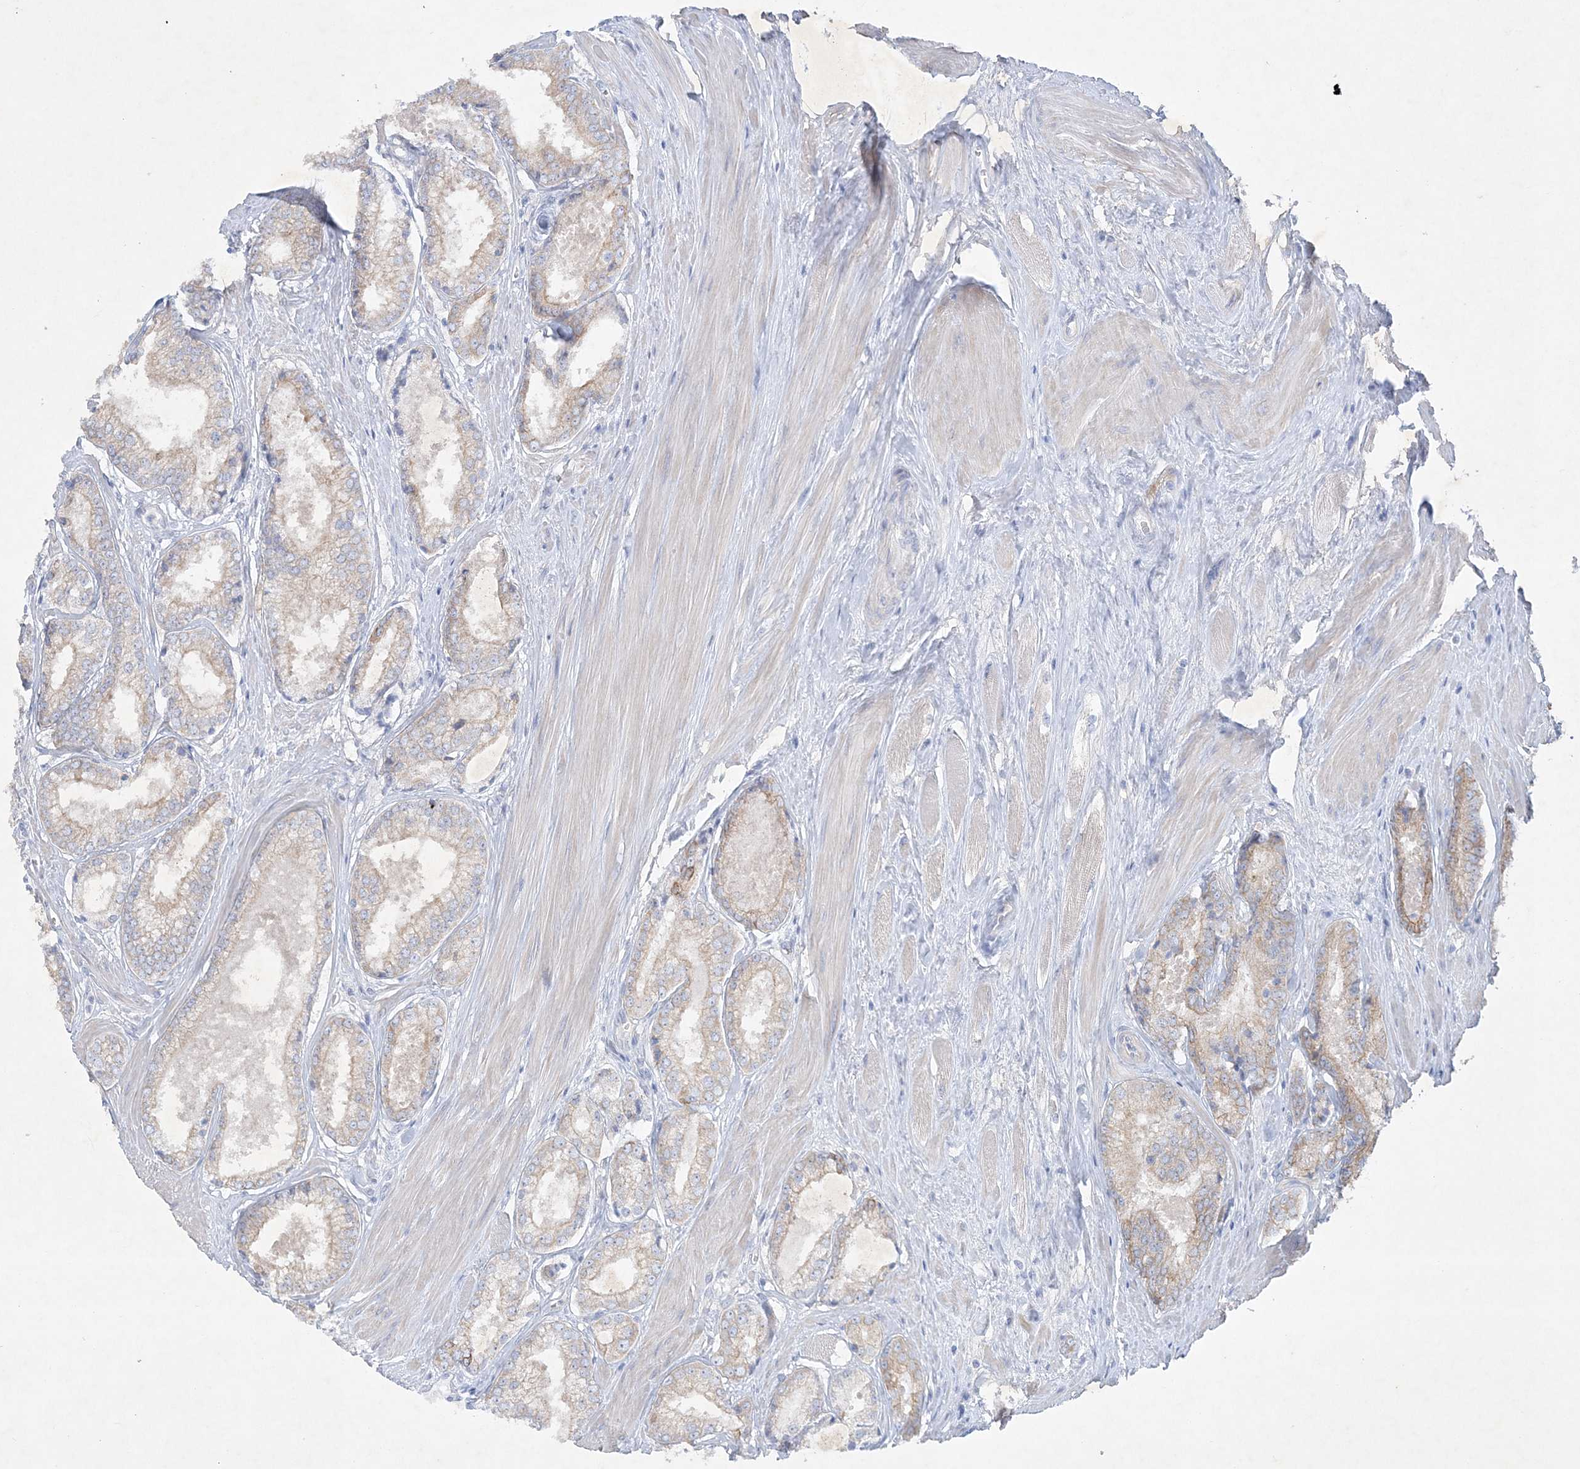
{"staining": {"intensity": "weak", "quantity": ">75%", "location": "cytoplasmic/membranous"}, "tissue": "prostate cancer", "cell_type": "Tumor cells", "image_type": "cancer", "snomed": [{"axis": "morphology", "description": "Adenocarcinoma, Low grade"}, {"axis": "topography", "description": "Prostate"}], "caption": "An image showing weak cytoplasmic/membranous expression in approximately >75% of tumor cells in prostate cancer (adenocarcinoma (low-grade)), as visualized by brown immunohistochemical staining.", "gene": "FARSB", "patient": {"sex": "male", "age": 64}}